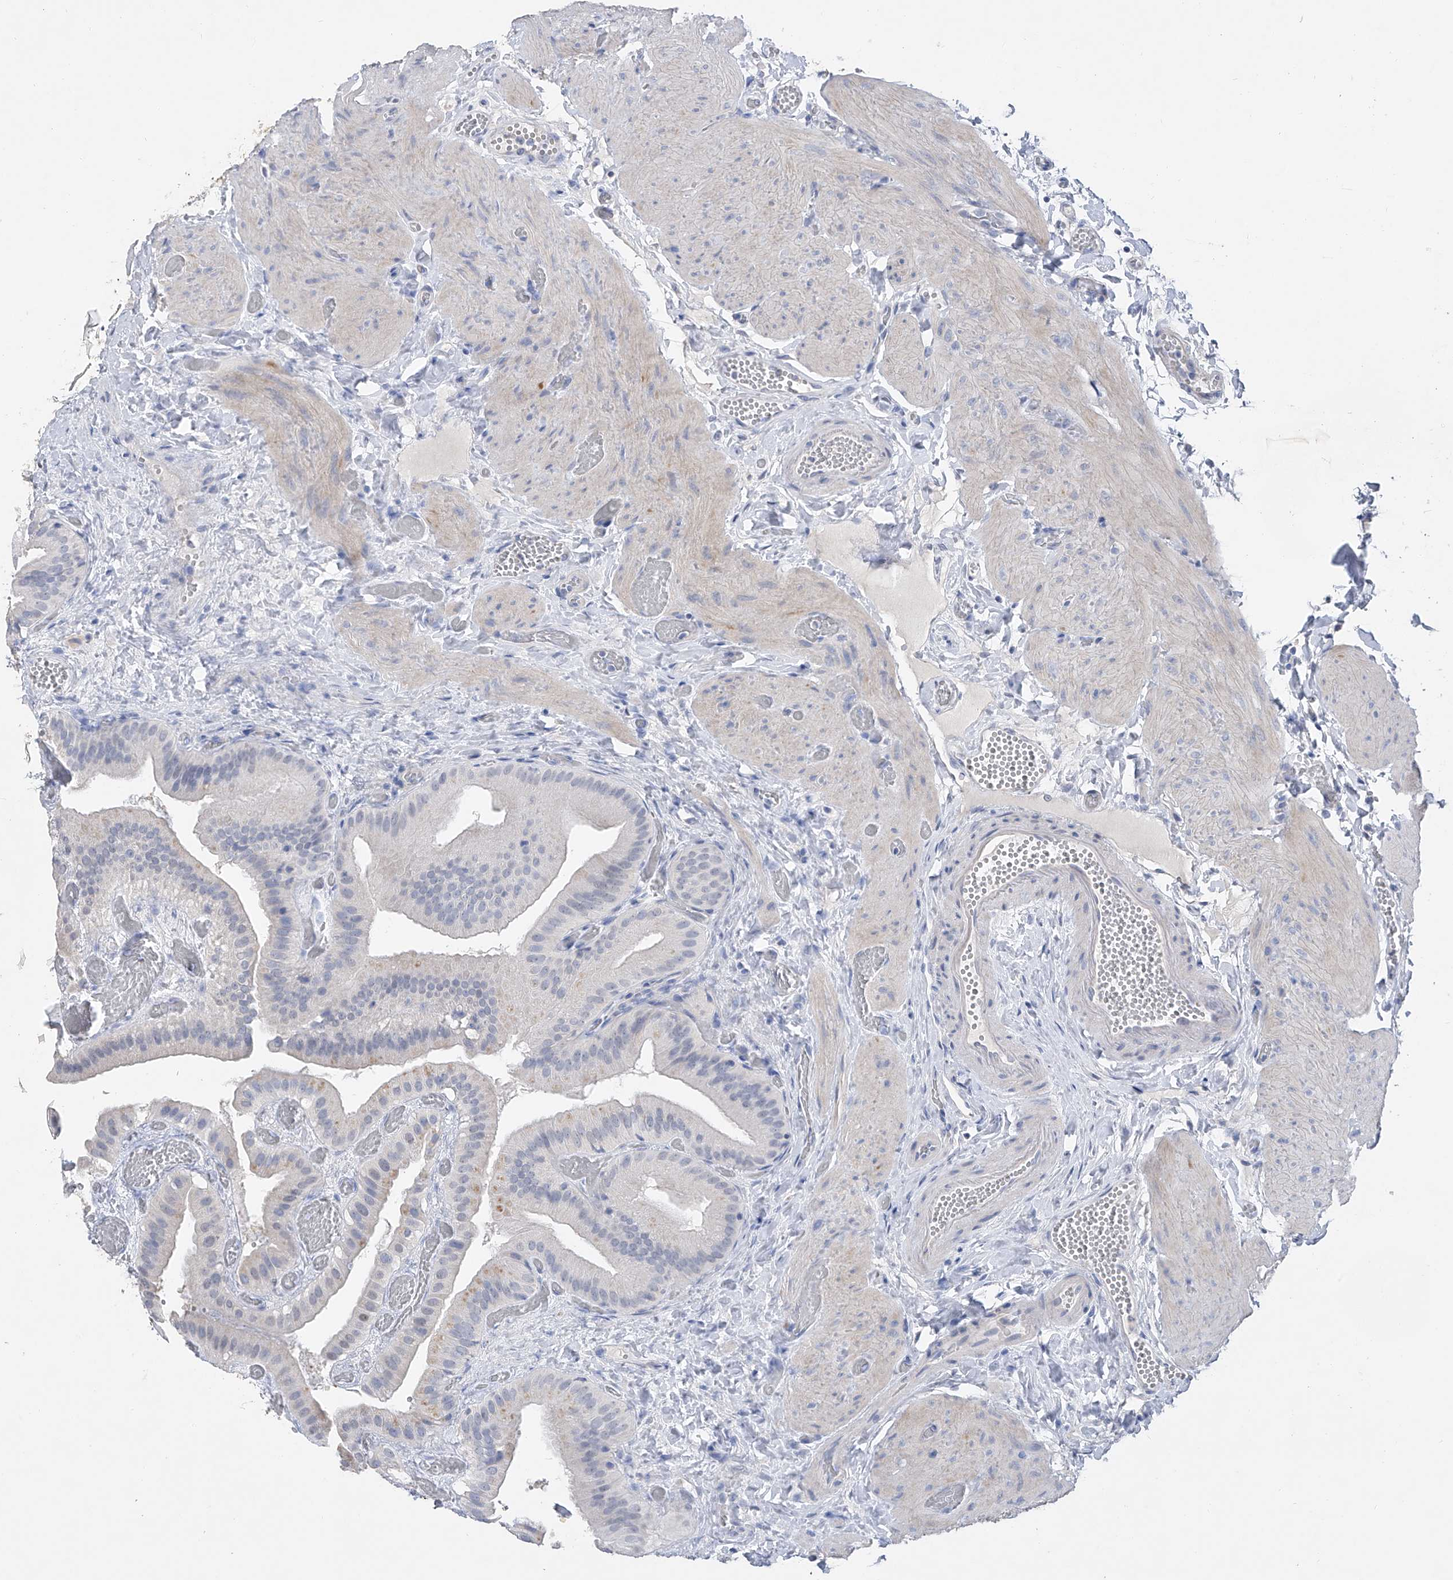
{"staining": {"intensity": "weak", "quantity": "<25%", "location": "cytoplasmic/membranous"}, "tissue": "gallbladder", "cell_type": "Glandular cells", "image_type": "normal", "snomed": [{"axis": "morphology", "description": "Normal tissue, NOS"}, {"axis": "topography", "description": "Gallbladder"}], "caption": "Histopathology image shows no protein expression in glandular cells of unremarkable gallbladder. The staining was performed using DAB (3,3'-diaminobenzidine) to visualize the protein expression in brown, while the nuclei were stained in blue with hematoxylin (Magnification: 20x).", "gene": "ADRA1A", "patient": {"sex": "female", "age": 64}}